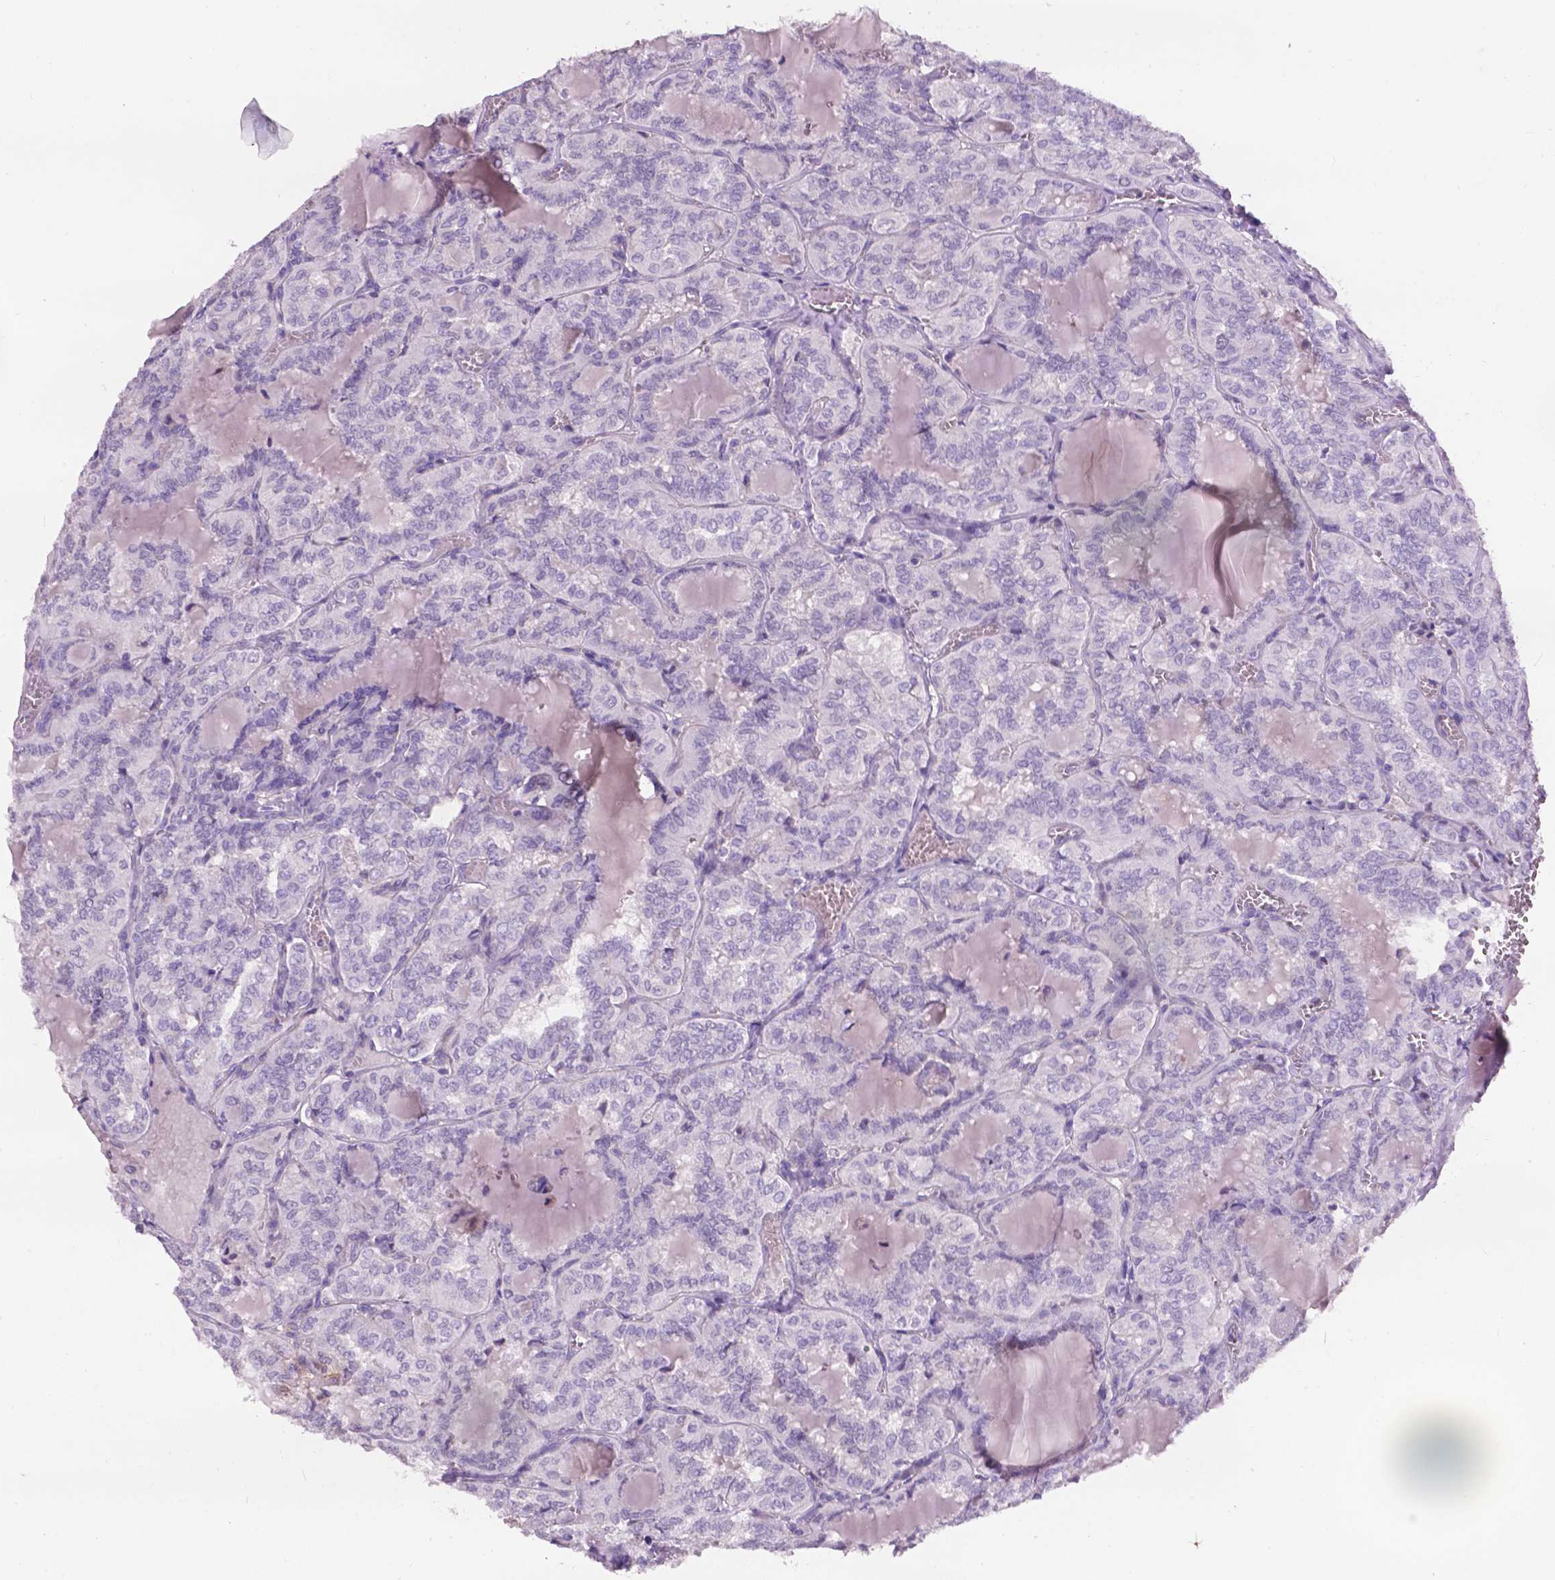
{"staining": {"intensity": "negative", "quantity": "none", "location": "none"}, "tissue": "thyroid cancer", "cell_type": "Tumor cells", "image_type": "cancer", "snomed": [{"axis": "morphology", "description": "Papillary adenocarcinoma, NOS"}, {"axis": "topography", "description": "Thyroid gland"}], "caption": "DAB (3,3'-diaminobenzidine) immunohistochemical staining of human thyroid cancer (papillary adenocarcinoma) exhibits no significant staining in tumor cells. Nuclei are stained in blue.", "gene": "PLSCR1", "patient": {"sex": "female", "age": 41}}